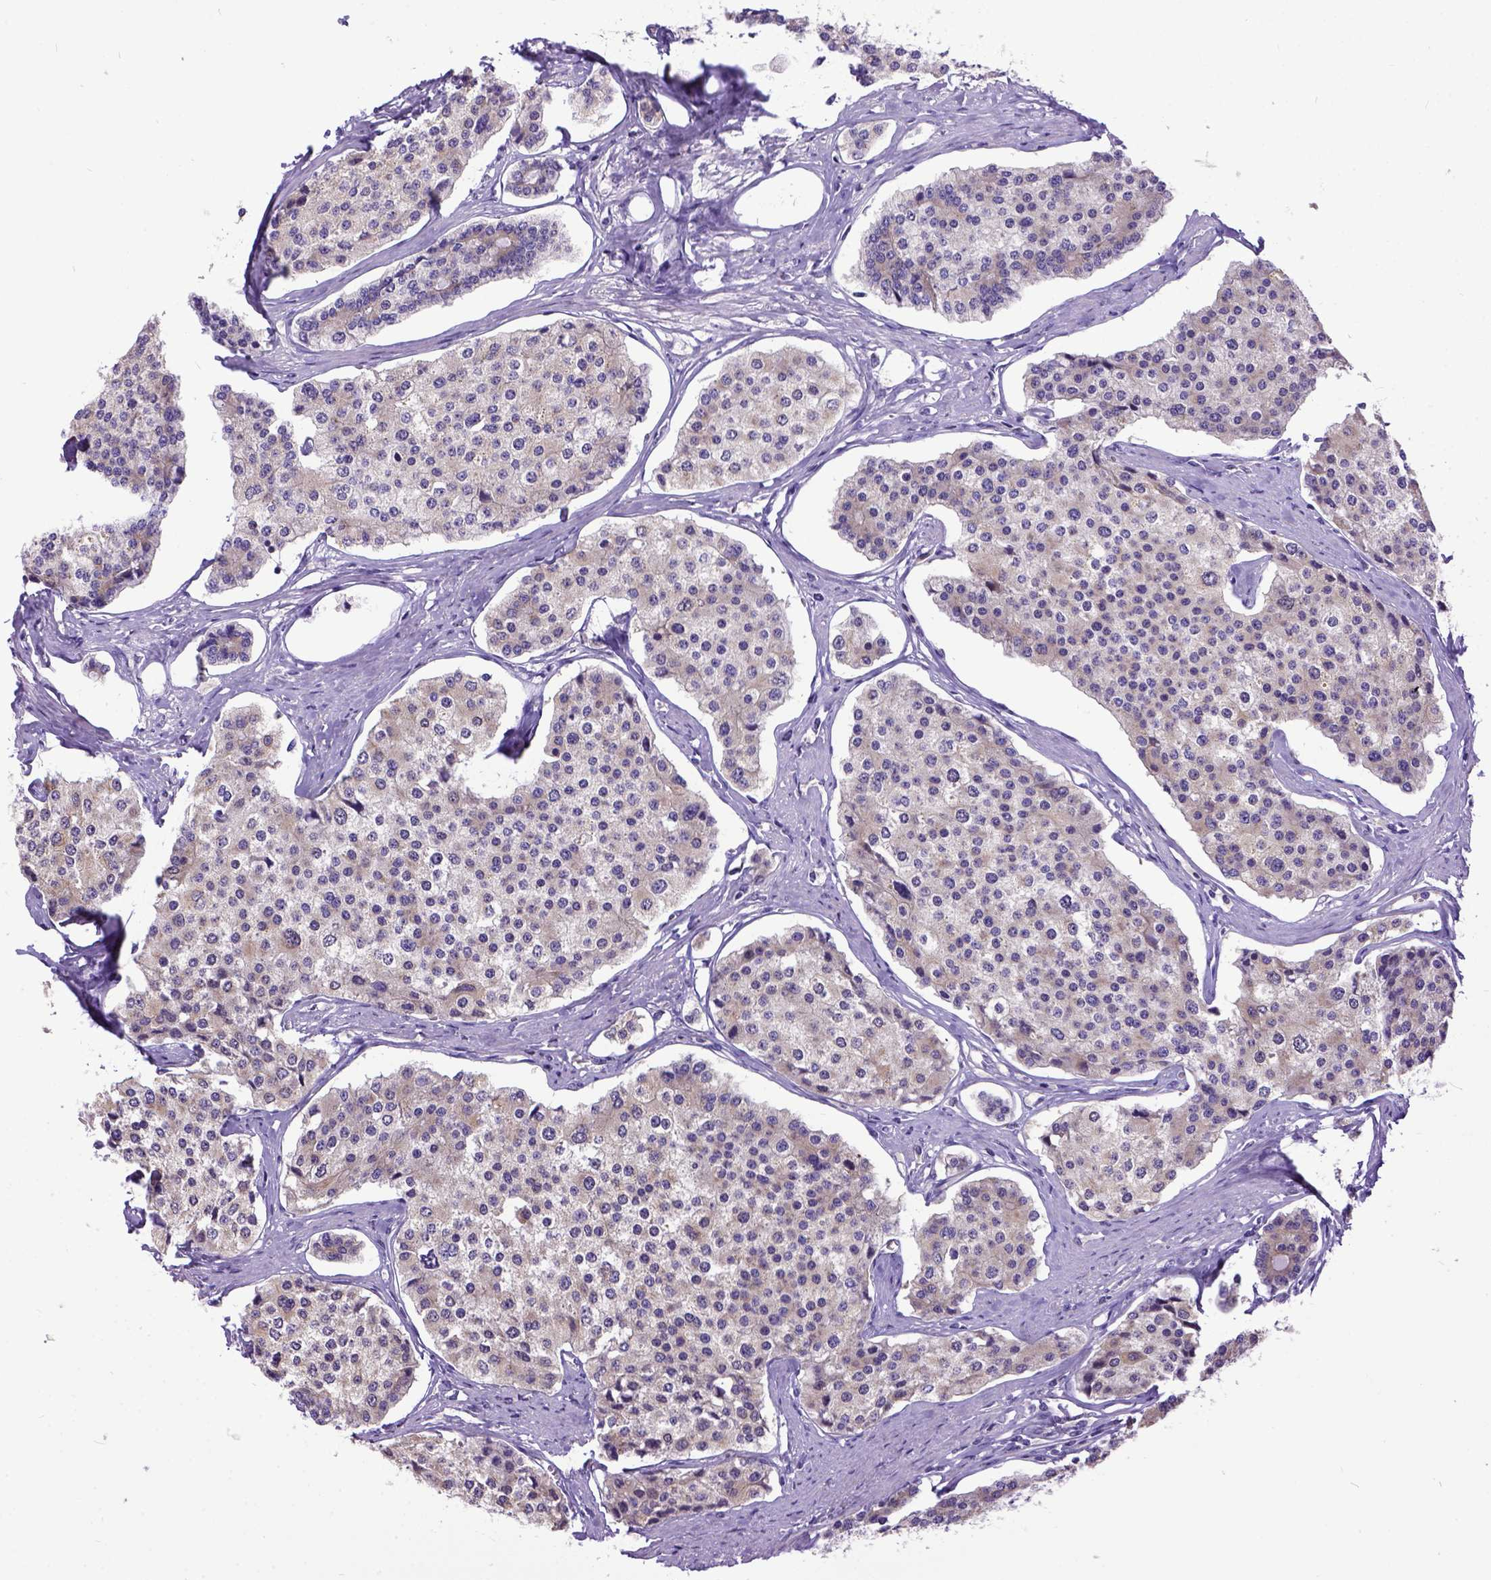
{"staining": {"intensity": "weak", "quantity": ">75%", "location": "cytoplasmic/membranous"}, "tissue": "carcinoid", "cell_type": "Tumor cells", "image_type": "cancer", "snomed": [{"axis": "morphology", "description": "Carcinoid, malignant, NOS"}, {"axis": "topography", "description": "Small intestine"}], "caption": "Carcinoid tissue exhibits weak cytoplasmic/membranous expression in about >75% of tumor cells, visualized by immunohistochemistry. (brown staining indicates protein expression, while blue staining denotes nuclei).", "gene": "NEK5", "patient": {"sex": "female", "age": 65}}